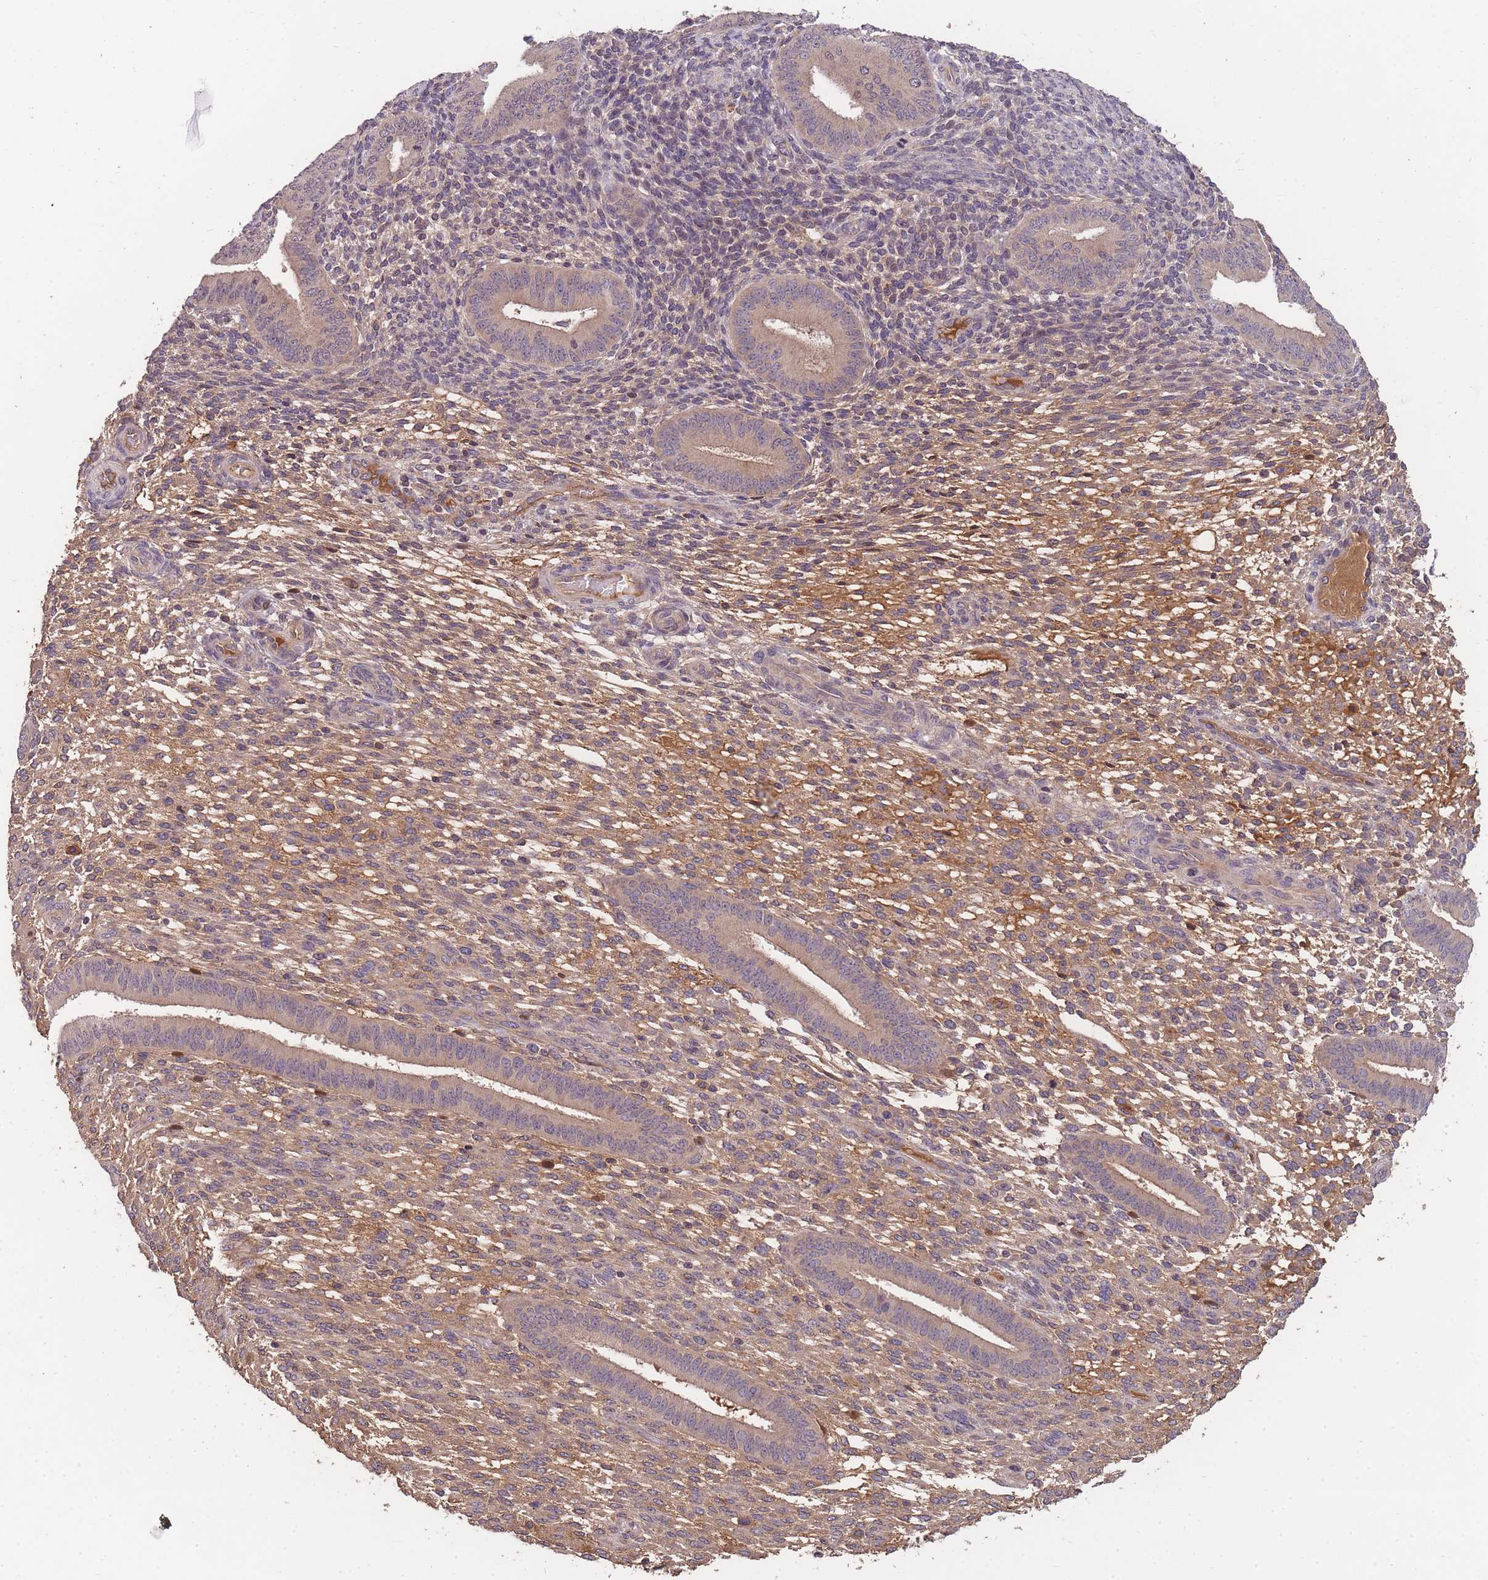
{"staining": {"intensity": "weak", "quantity": "25%-75%", "location": "cytoplasmic/membranous"}, "tissue": "endometrium", "cell_type": "Cells in endometrial stroma", "image_type": "normal", "snomed": [{"axis": "morphology", "description": "Normal tissue, NOS"}, {"axis": "topography", "description": "Endometrium"}], "caption": "Immunohistochemistry (IHC) (DAB (3,3'-diaminobenzidine)) staining of unremarkable human endometrium shows weak cytoplasmic/membranous protein positivity in about 25%-75% of cells in endometrial stroma. (Stains: DAB (3,3'-diaminobenzidine) in brown, nuclei in blue, Microscopy: brightfield microscopy at high magnification).", "gene": "RALGDS", "patient": {"sex": "female", "age": 36}}